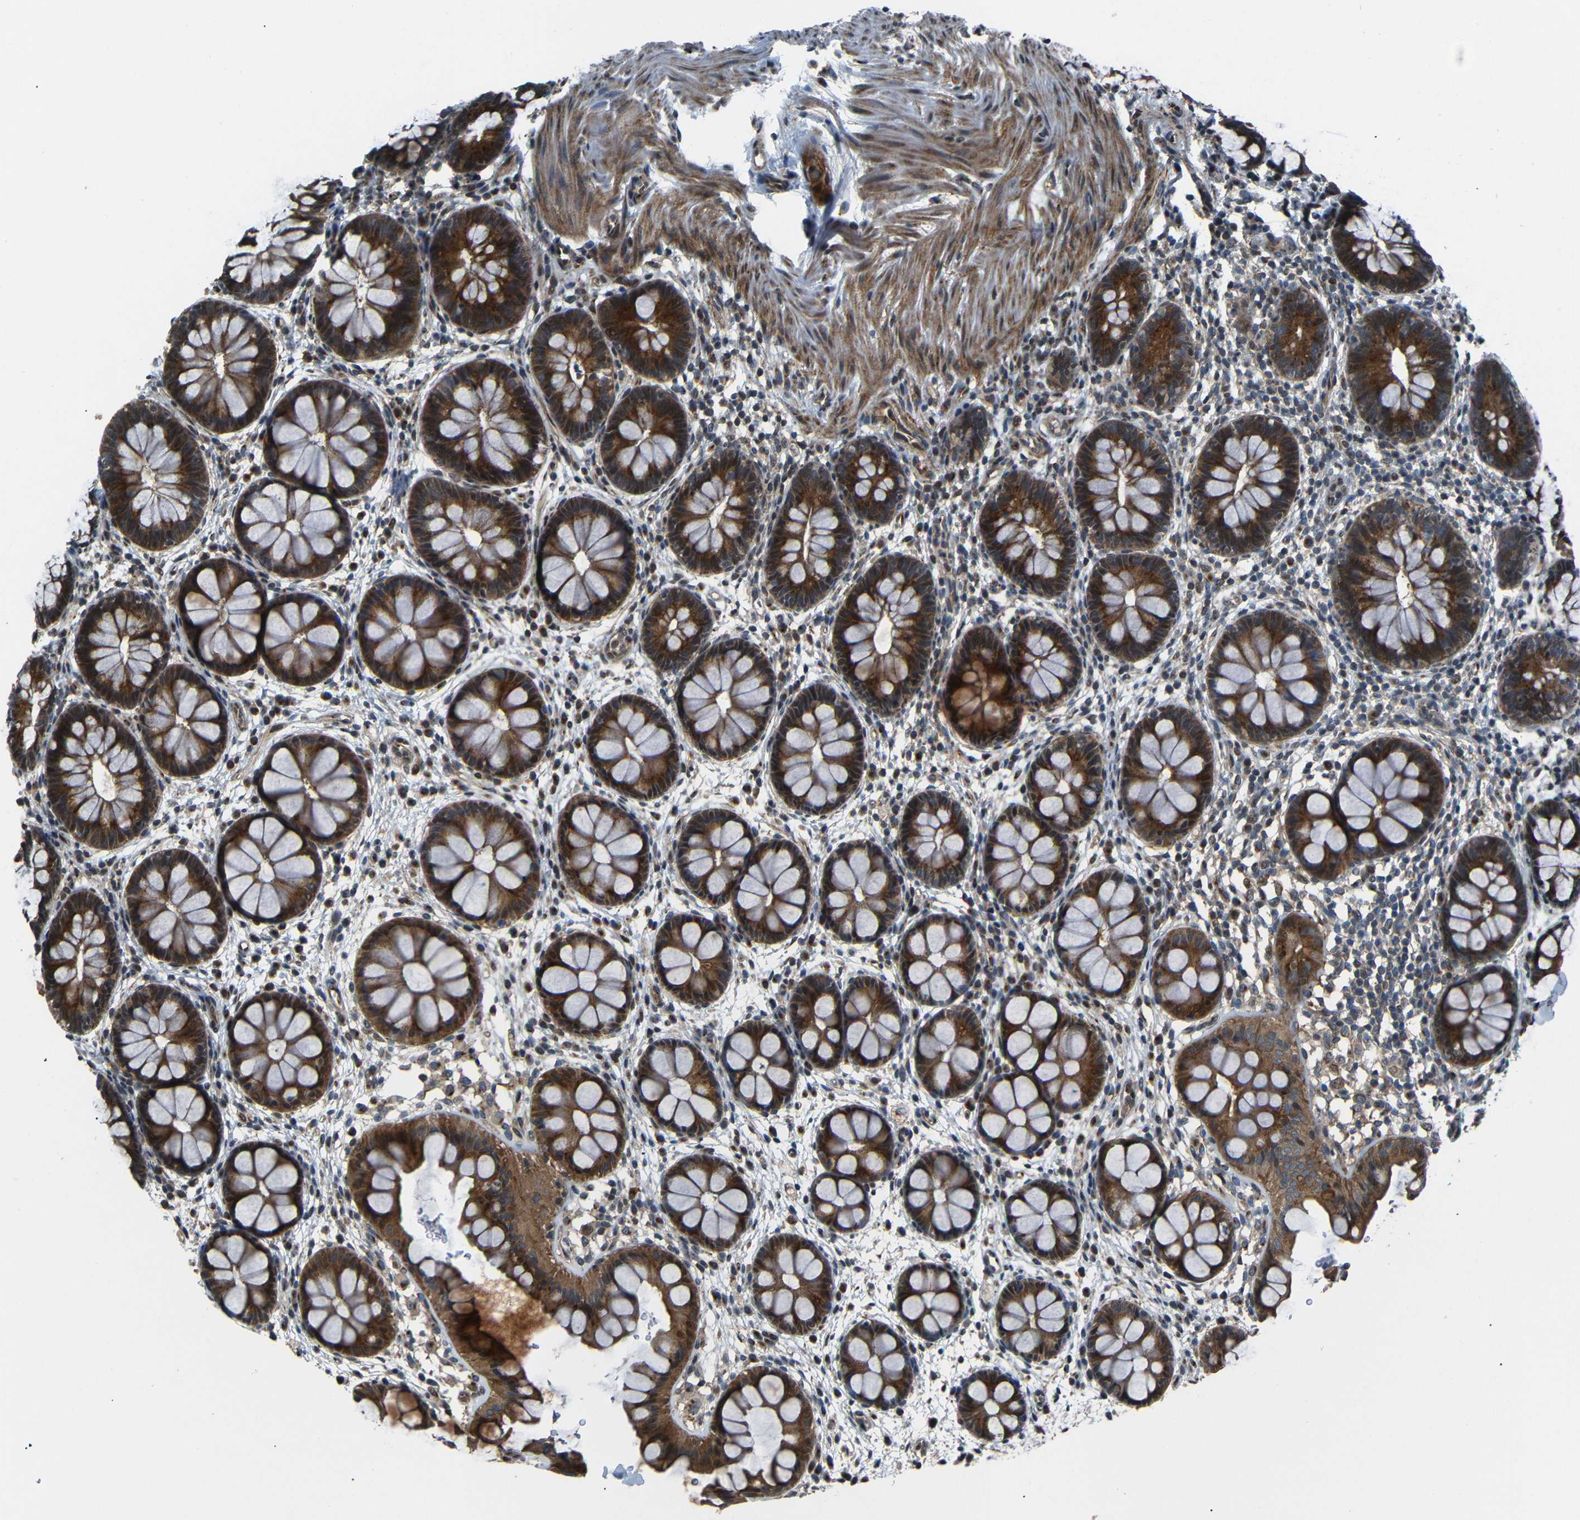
{"staining": {"intensity": "strong", "quantity": ">75%", "location": "cytoplasmic/membranous"}, "tissue": "rectum", "cell_type": "Glandular cells", "image_type": "normal", "snomed": [{"axis": "morphology", "description": "Normal tissue, NOS"}, {"axis": "topography", "description": "Rectum"}], "caption": "IHC of normal rectum displays high levels of strong cytoplasmic/membranous staining in about >75% of glandular cells. Nuclei are stained in blue.", "gene": "AKAP9", "patient": {"sex": "female", "age": 24}}